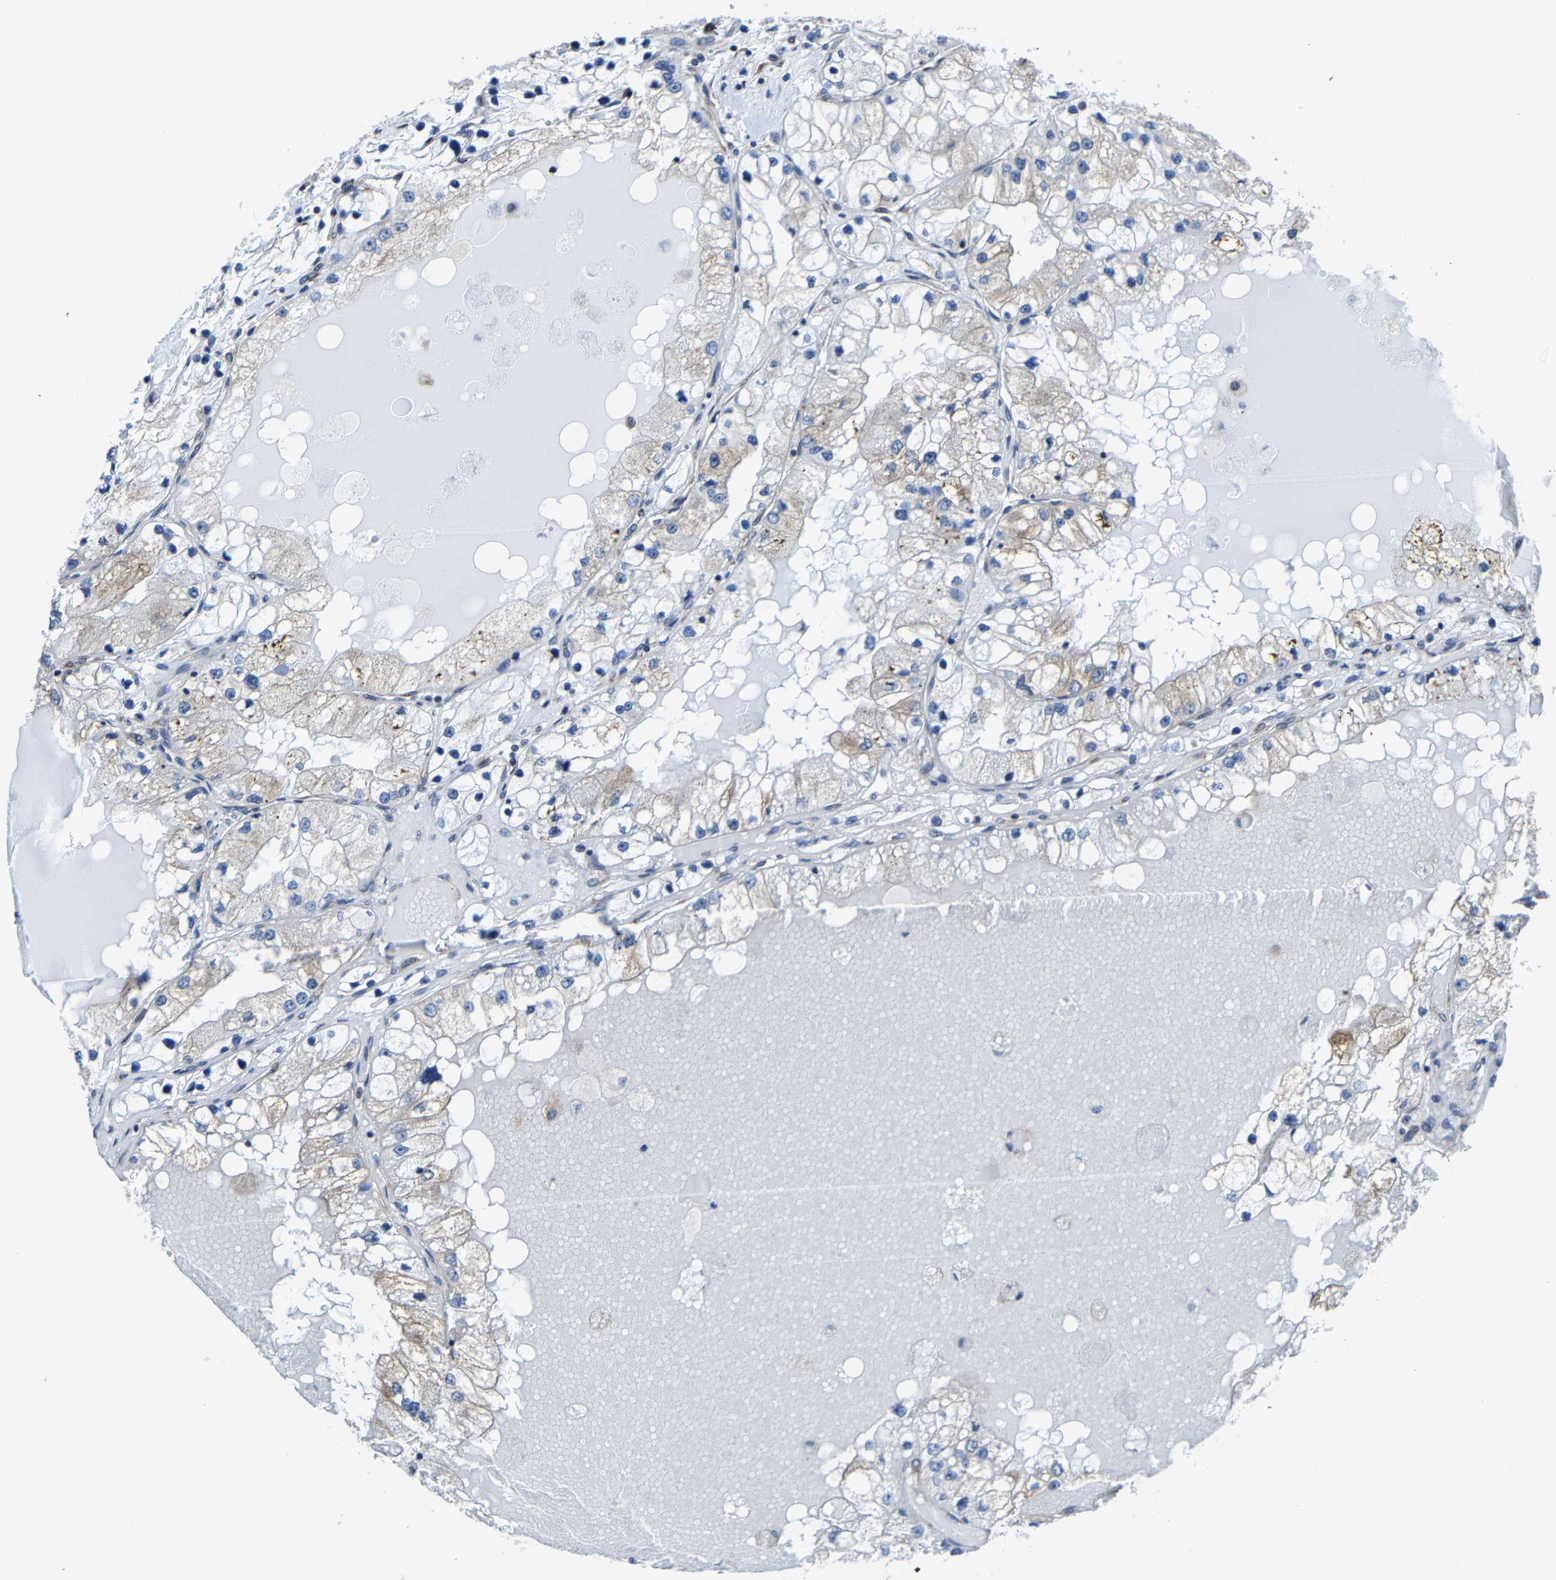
{"staining": {"intensity": "weak", "quantity": "<25%", "location": "cytoplasmic/membranous"}, "tissue": "renal cancer", "cell_type": "Tumor cells", "image_type": "cancer", "snomed": [{"axis": "morphology", "description": "Adenocarcinoma, NOS"}, {"axis": "topography", "description": "Kidney"}], "caption": "IHC of renal adenocarcinoma shows no positivity in tumor cells.", "gene": "G3BP2", "patient": {"sex": "male", "age": 68}}